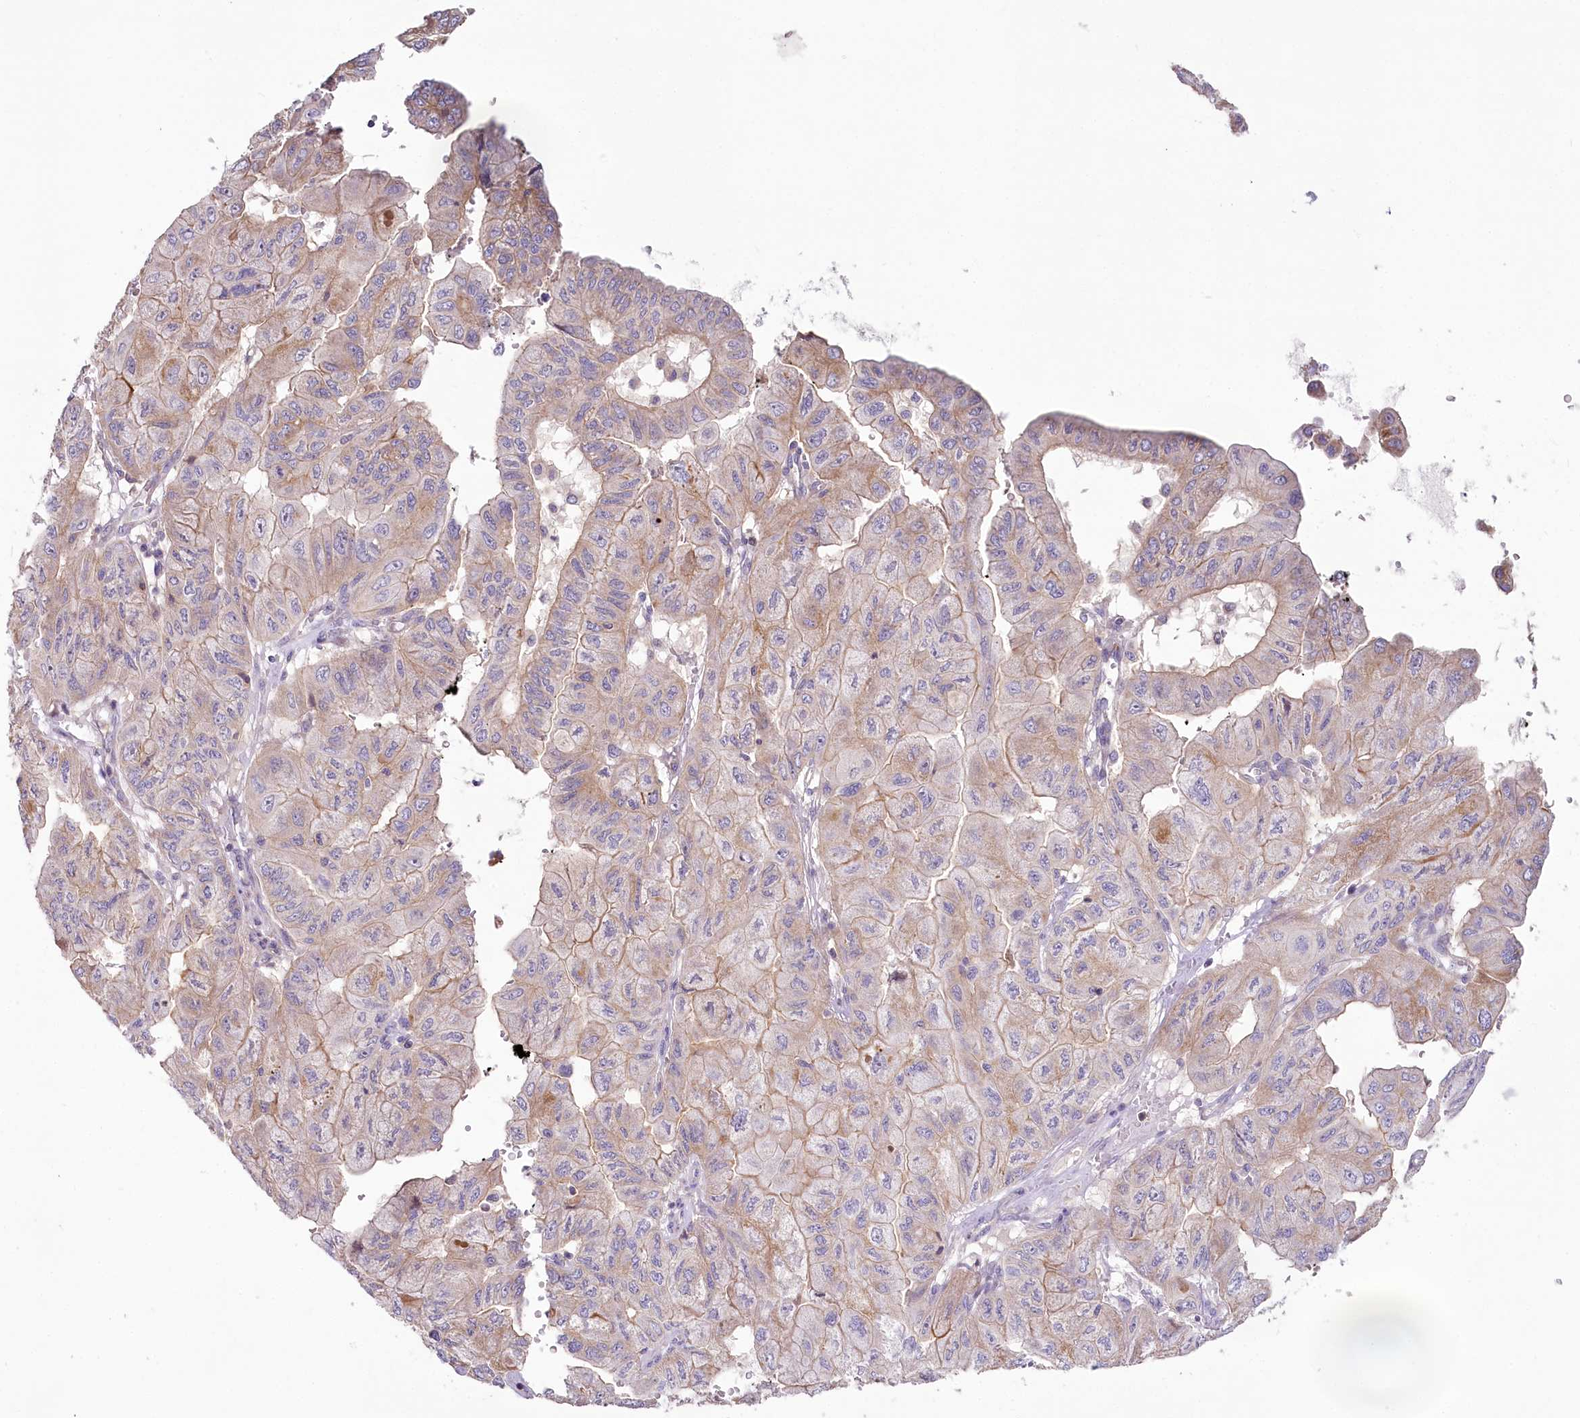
{"staining": {"intensity": "weak", "quantity": "25%-75%", "location": "cytoplasmic/membranous"}, "tissue": "pancreatic cancer", "cell_type": "Tumor cells", "image_type": "cancer", "snomed": [{"axis": "morphology", "description": "Adenocarcinoma, NOS"}, {"axis": "topography", "description": "Pancreas"}], "caption": "Immunohistochemistry (IHC) of adenocarcinoma (pancreatic) demonstrates low levels of weak cytoplasmic/membranous expression in about 25%-75% of tumor cells. The staining is performed using DAB (3,3'-diaminobenzidine) brown chromogen to label protein expression. The nuclei are counter-stained blue using hematoxylin.", "gene": "SLC6A11", "patient": {"sex": "male", "age": 51}}